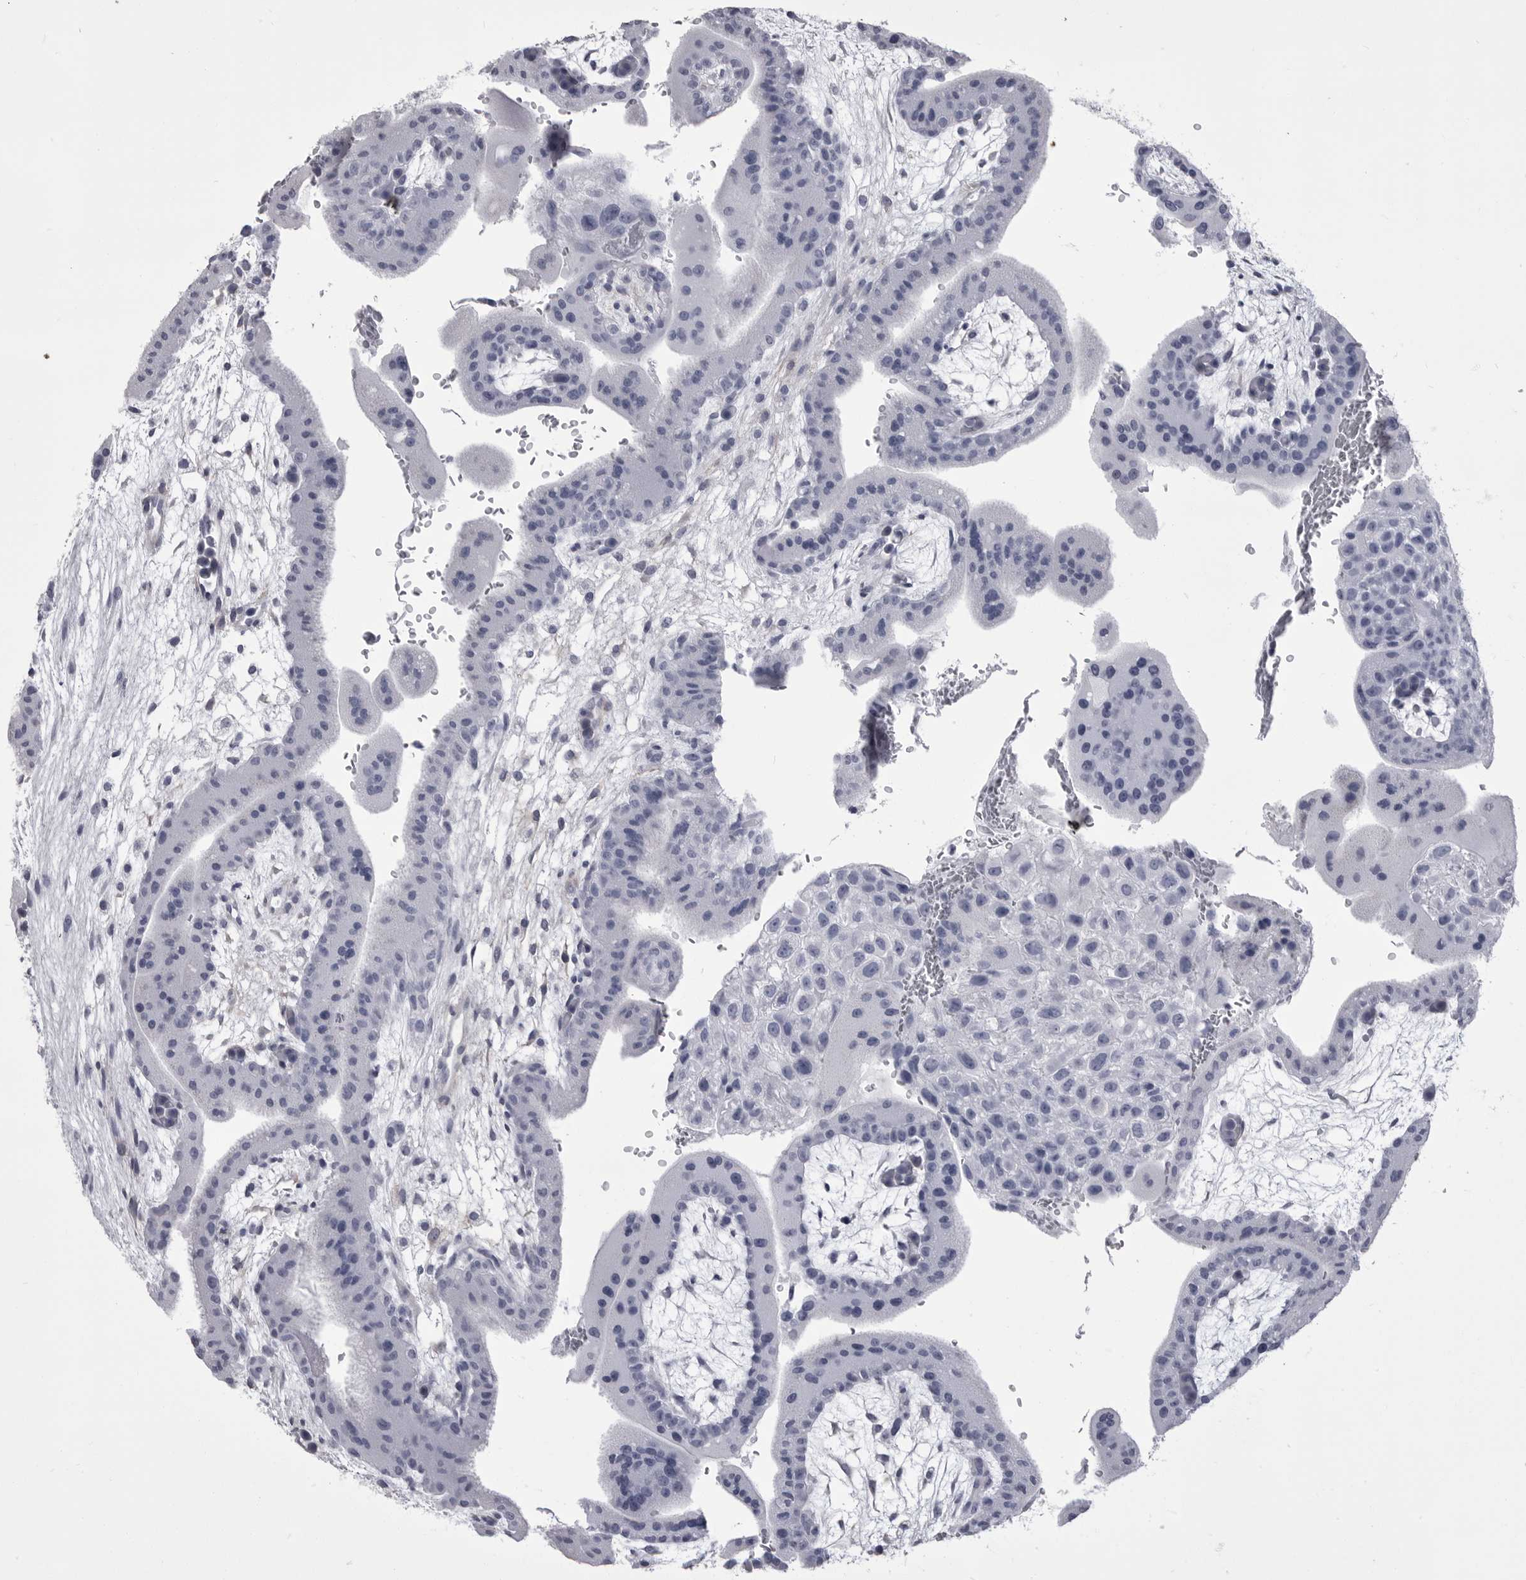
{"staining": {"intensity": "negative", "quantity": "none", "location": "none"}, "tissue": "placenta", "cell_type": "Trophoblastic cells", "image_type": "normal", "snomed": [{"axis": "morphology", "description": "Normal tissue, NOS"}, {"axis": "topography", "description": "Placenta"}], "caption": "Trophoblastic cells show no significant expression in normal placenta.", "gene": "ANK2", "patient": {"sex": "female", "age": 35}}